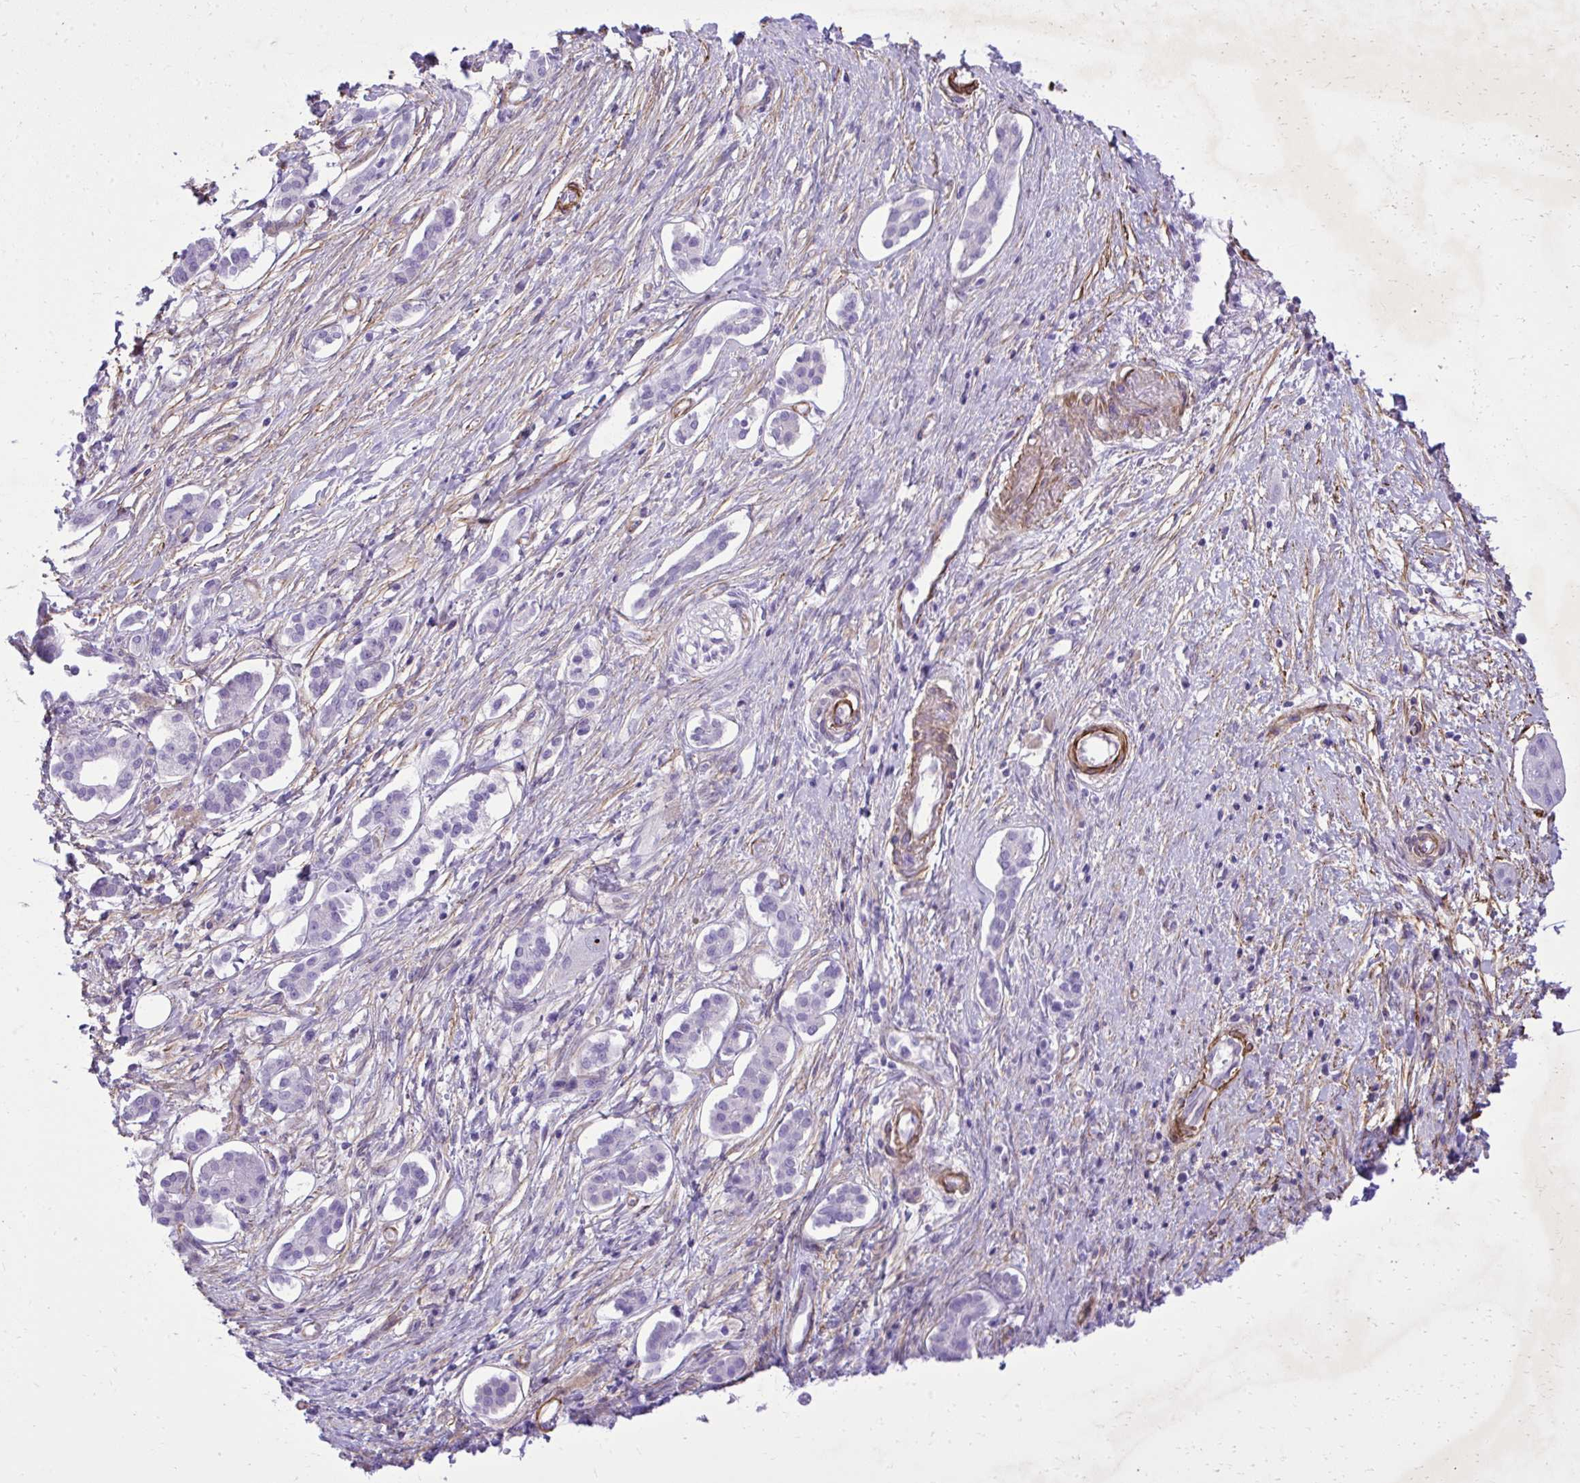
{"staining": {"intensity": "negative", "quantity": "none", "location": "none"}, "tissue": "pancreatic cancer", "cell_type": "Tumor cells", "image_type": "cancer", "snomed": [{"axis": "morphology", "description": "Adenocarcinoma, NOS"}, {"axis": "topography", "description": "Pancreas"}], "caption": "IHC of pancreatic adenocarcinoma shows no staining in tumor cells.", "gene": "PITPNM3", "patient": {"sex": "male", "age": 68}}